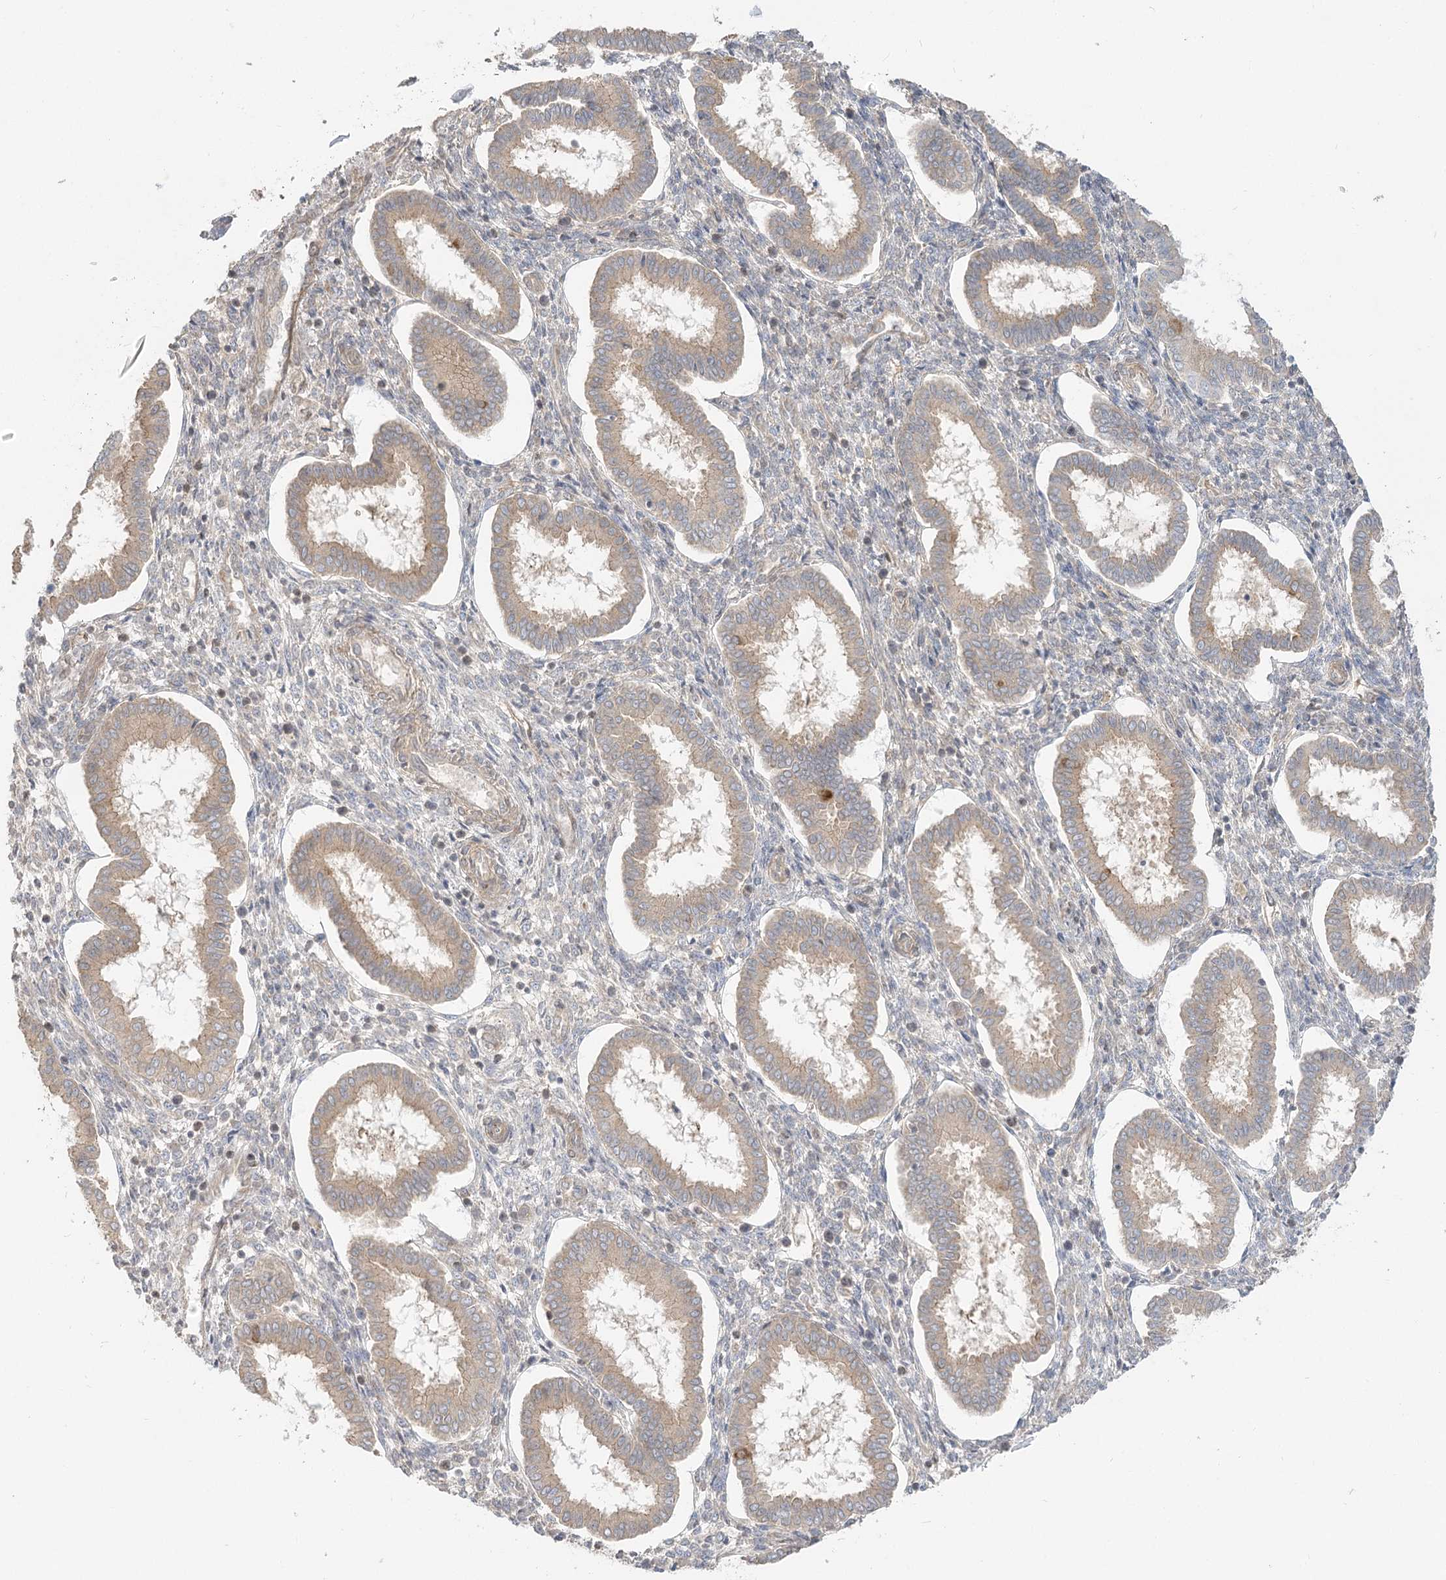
{"staining": {"intensity": "negative", "quantity": "none", "location": "none"}, "tissue": "endometrium", "cell_type": "Cells in endometrial stroma", "image_type": "normal", "snomed": [{"axis": "morphology", "description": "Normal tissue, NOS"}, {"axis": "topography", "description": "Endometrium"}], "caption": "There is no significant positivity in cells in endometrial stroma of endometrium. (DAB (3,3'-diaminobenzidine) immunohistochemistry visualized using brightfield microscopy, high magnification).", "gene": "GUCY2C", "patient": {"sex": "female", "age": 24}}